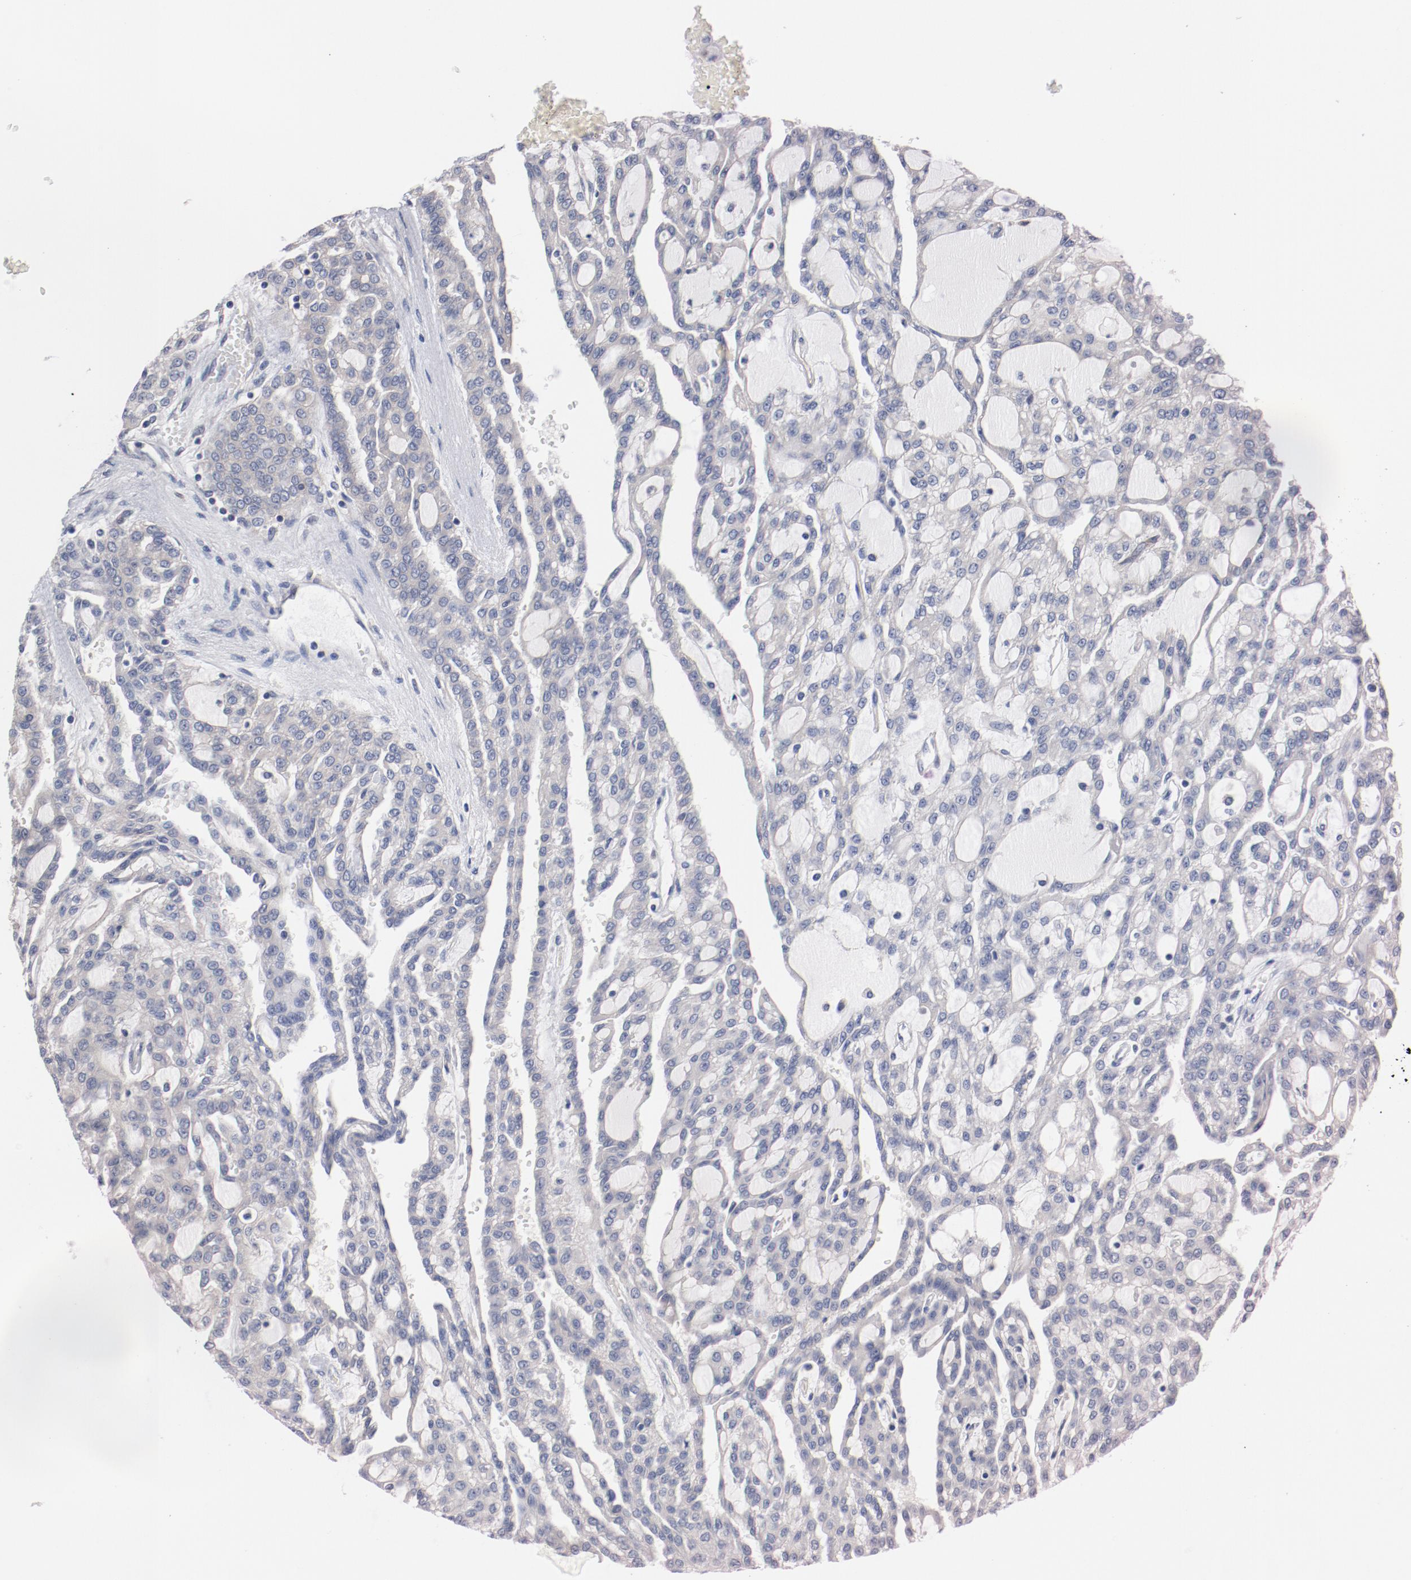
{"staining": {"intensity": "negative", "quantity": "none", "location": "none"}, "tissue": "renal cancer", "cell_type": "Tumor cells", "image_type": "cancer", "snomed": [{"axis": "morphology", "description": "Adenocarcinoma, NOS"}, {"axis": "topography", "description": "Kidney"}], "caption": "DAB immunohistochemical staining of renal cancer (adenocarcinoma) shows no significant staining in tumor cells. Nuclei are stained in blue.", "gene": "PITPNM2", "patient": {"sex": "male", "age": 63}}